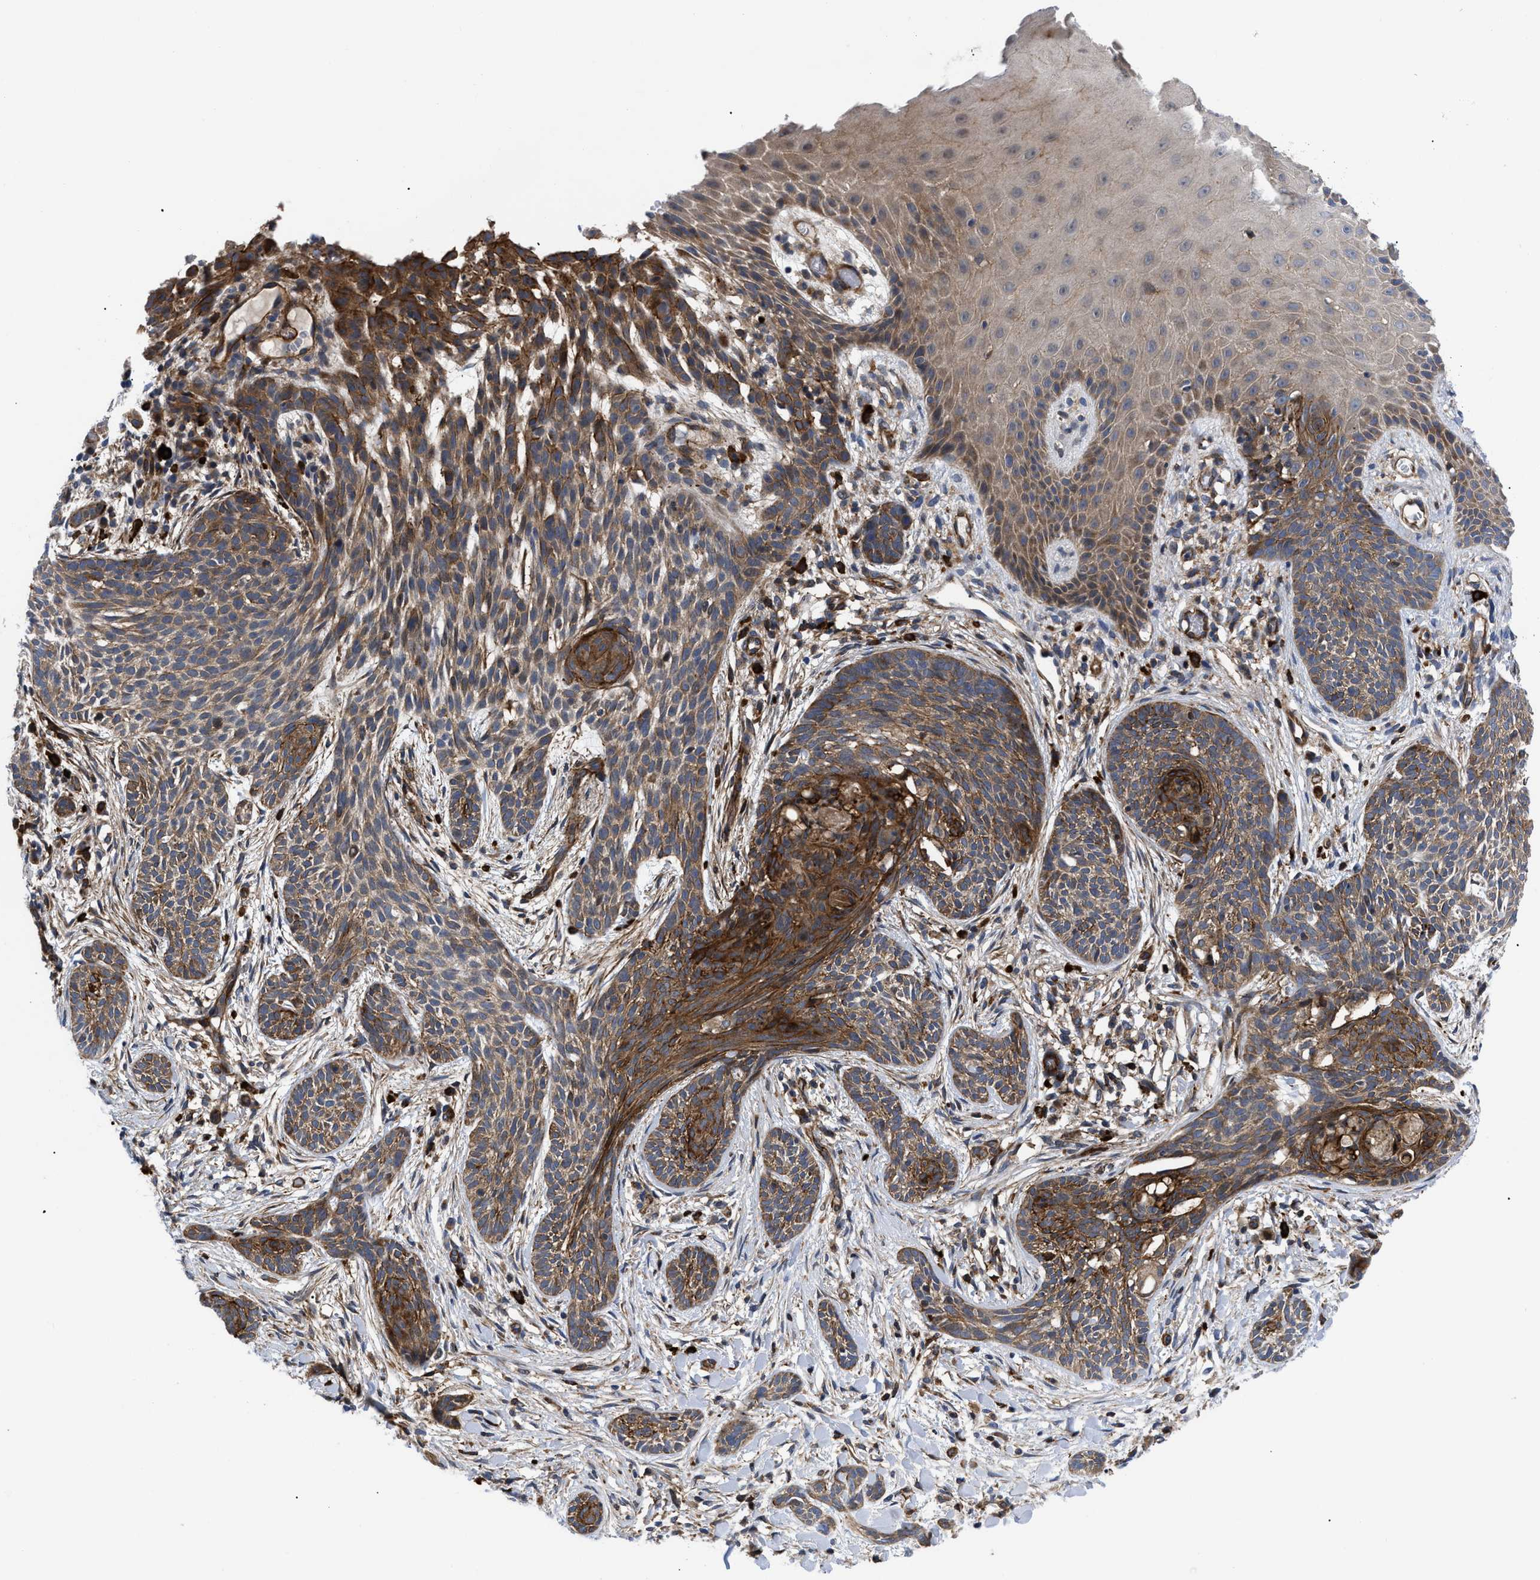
{"staining": {"intensity": "moderate", "quantity": ">75%", "location": "cytoplasmic/membranous"}, "tissue": "skin cancer", "cell_type": "Tumor cells", "image_type": "cancer", "snomed": [{"axis": "morphology", "description": "Basal cell carcinoma"}, {"axis": "topography", "description": "Skin"}], "caption": "Protein staining displays moderate cytoplasmic/membranous expression in about >75% of tumor cells in skin cancer.", "gene": "SPAST", "patient": {"sex": "female", "age": 59}}